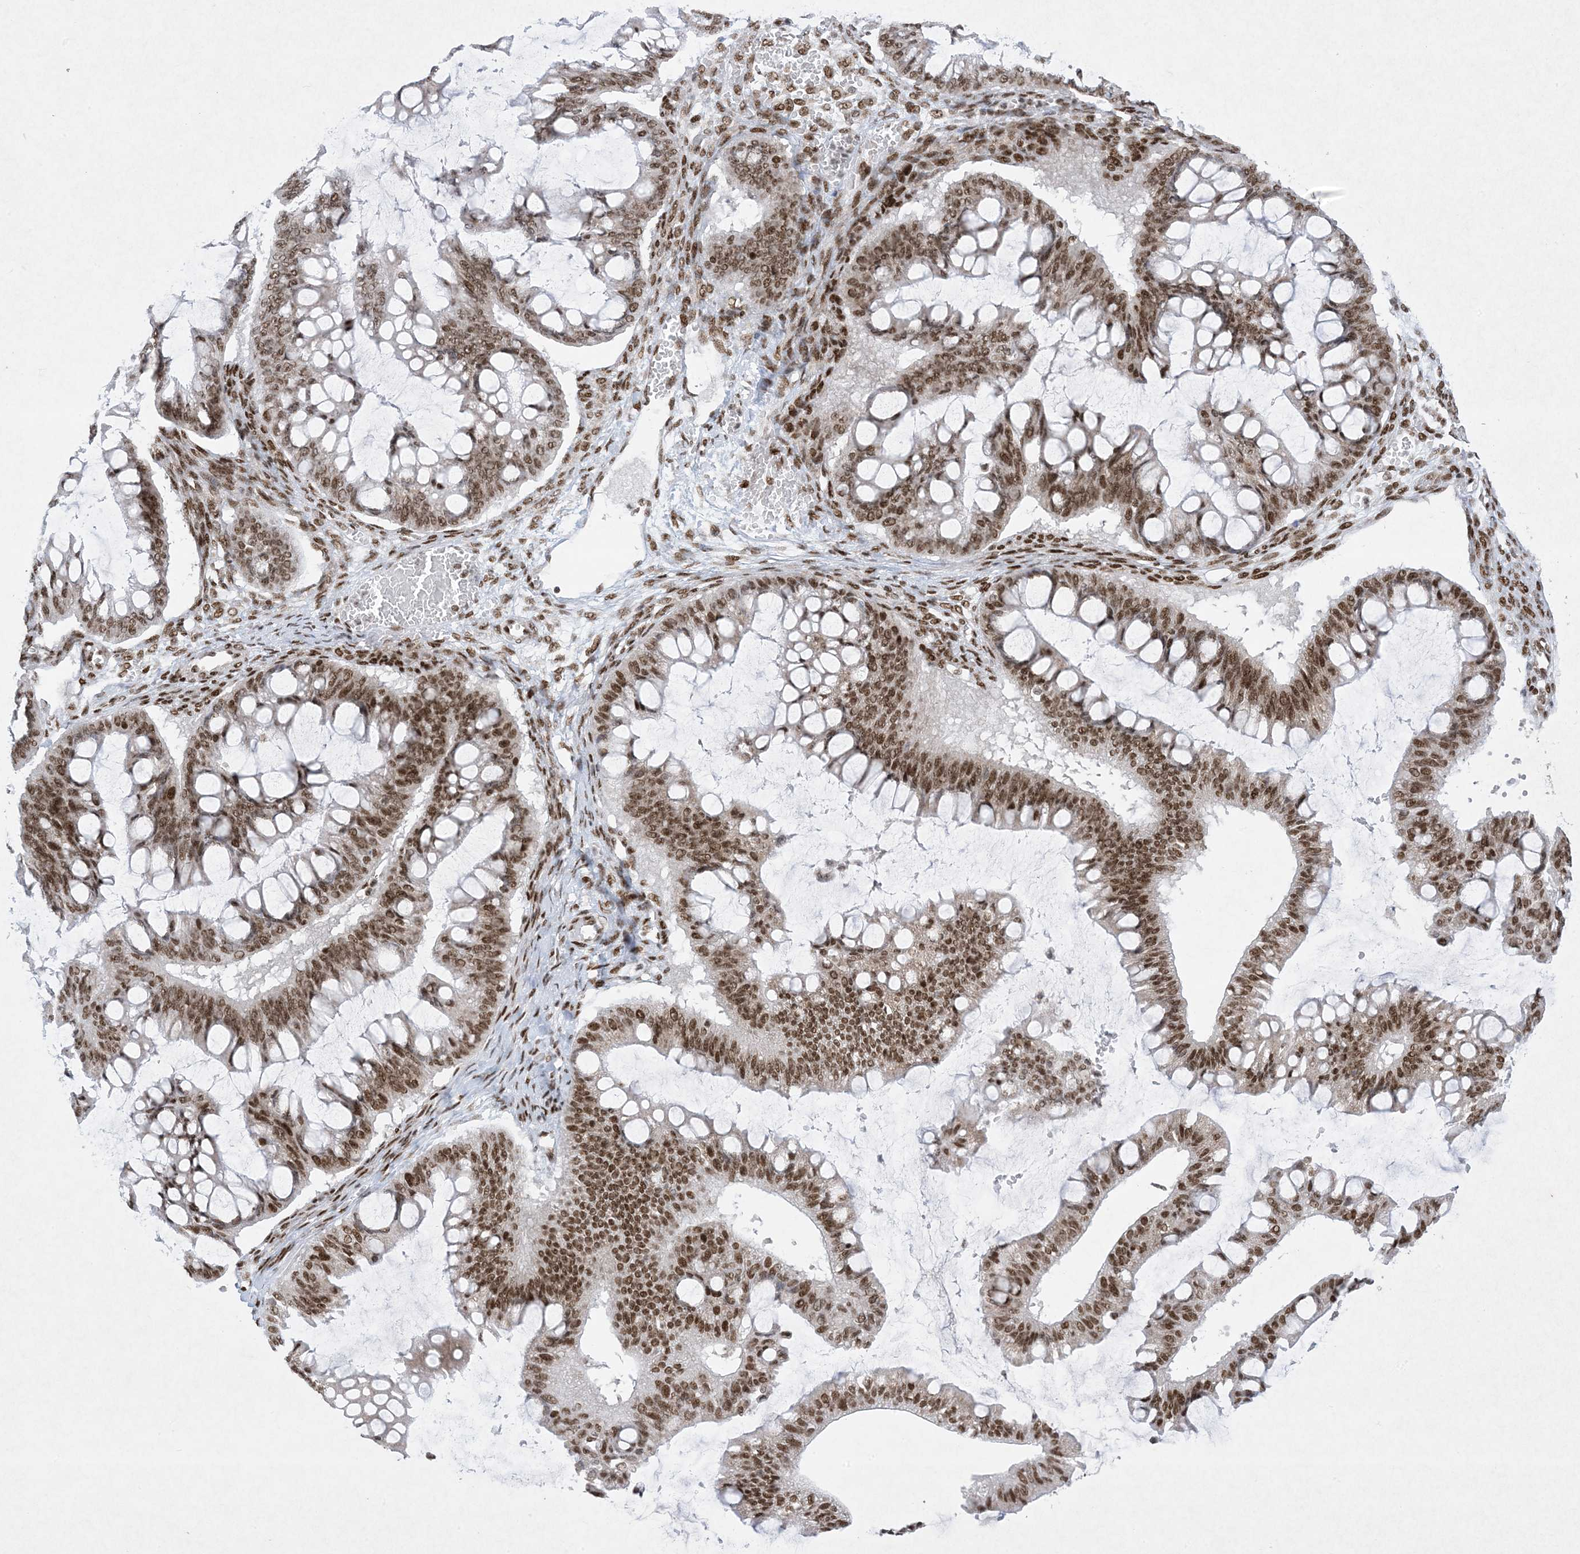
{"staining": {"intensity": "moderate", "quantity": ">75%", "location": "nuclear"}, "tissue": "ovarian cancer", "cell_type": "Tumor cells", "image_type": "cancer", "snomed": [{"axis": "morphology", "description": "Cystadenocarcinoma, mucinous, NOS"}, {"axis": "topography", "description": "Ovary"}], "caption": "Immunohistochemical staining of human mucinous cystadenocarcinoma (ovarian) exhibits medium levels of moderate nuclear staining in approximately >75% of tumor cells.", "gene": "PKNOX2", "patient": {"sex": "female", "age": 73}}